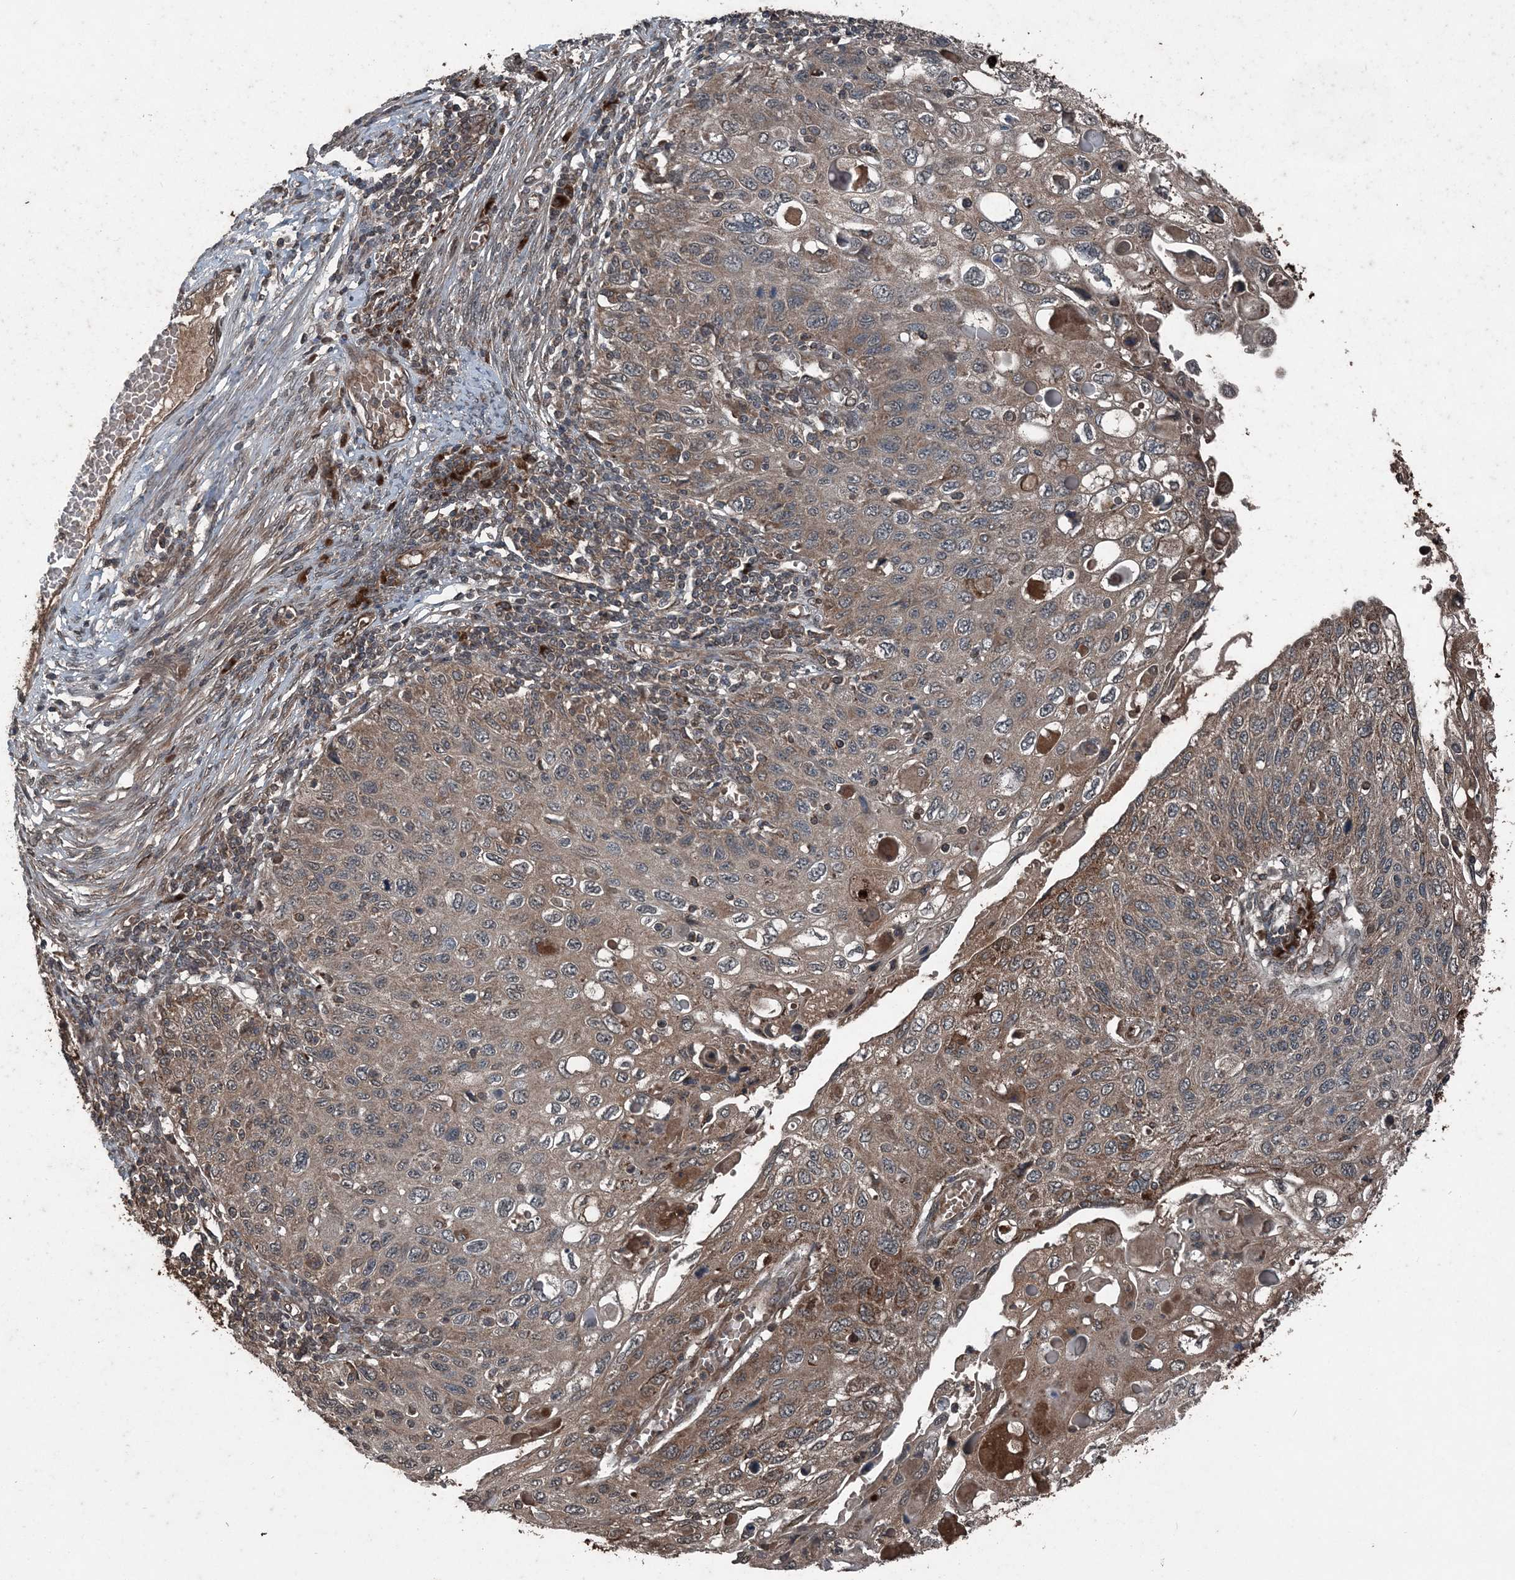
{"staining": {"intensity": "weak", "quantity": "25%-75%", "location": "cytoplasmic/membranous"}, "tissue": "cervical cancer", "cell_type": "Tumor cells", "image_type": "cancer", "snomed": [{"axis": "morphology", "description": "Squamous cell carcinoma, NOS"}, {"axis": "topography", "description": "Cervix"}], "caption": "Human cervical cancer (squamous cell carcinoma) stained with a protein marker shows weak staining in tumor cells.", "gene": "CFL1", "patient": {"sex": "female", "age": 70}}